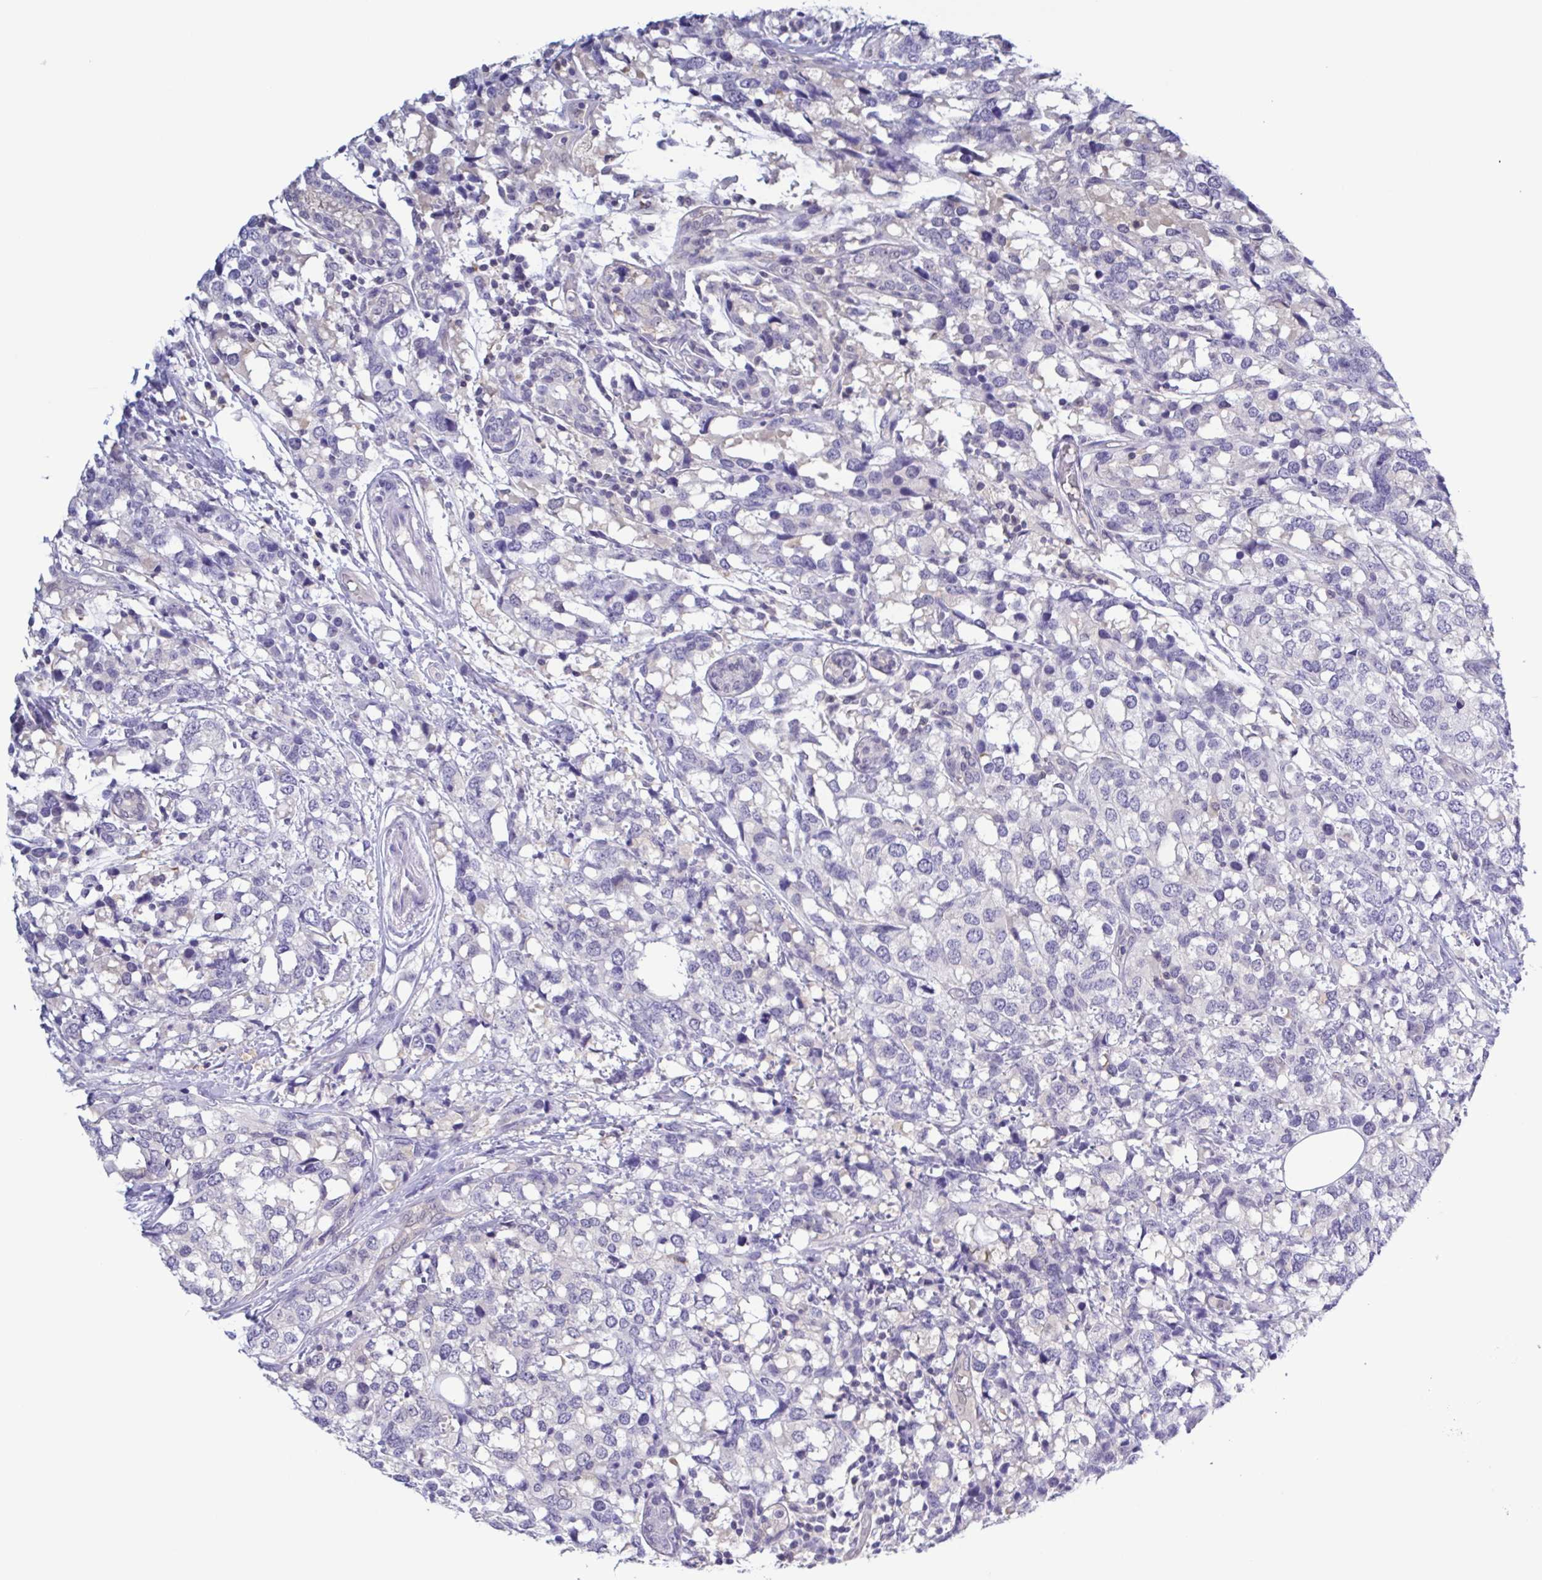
{"staining": {"intensity": "negative", "quantity": "none", "location": "none"}, "tissue": "breast cancer", "cell_type": "Tumor cells", "image_type": "cancer", "snomed": [{"axis": "morphology", "description": "Lobular carcinoma"}, {"axis": "topography", "description": "Breast"}], "caption": "Tumor cells show no significant staining in breast cancer (lobular carcinoma).", "gene": "LDHC", "patient": {"sex": "female", "age": 59}}